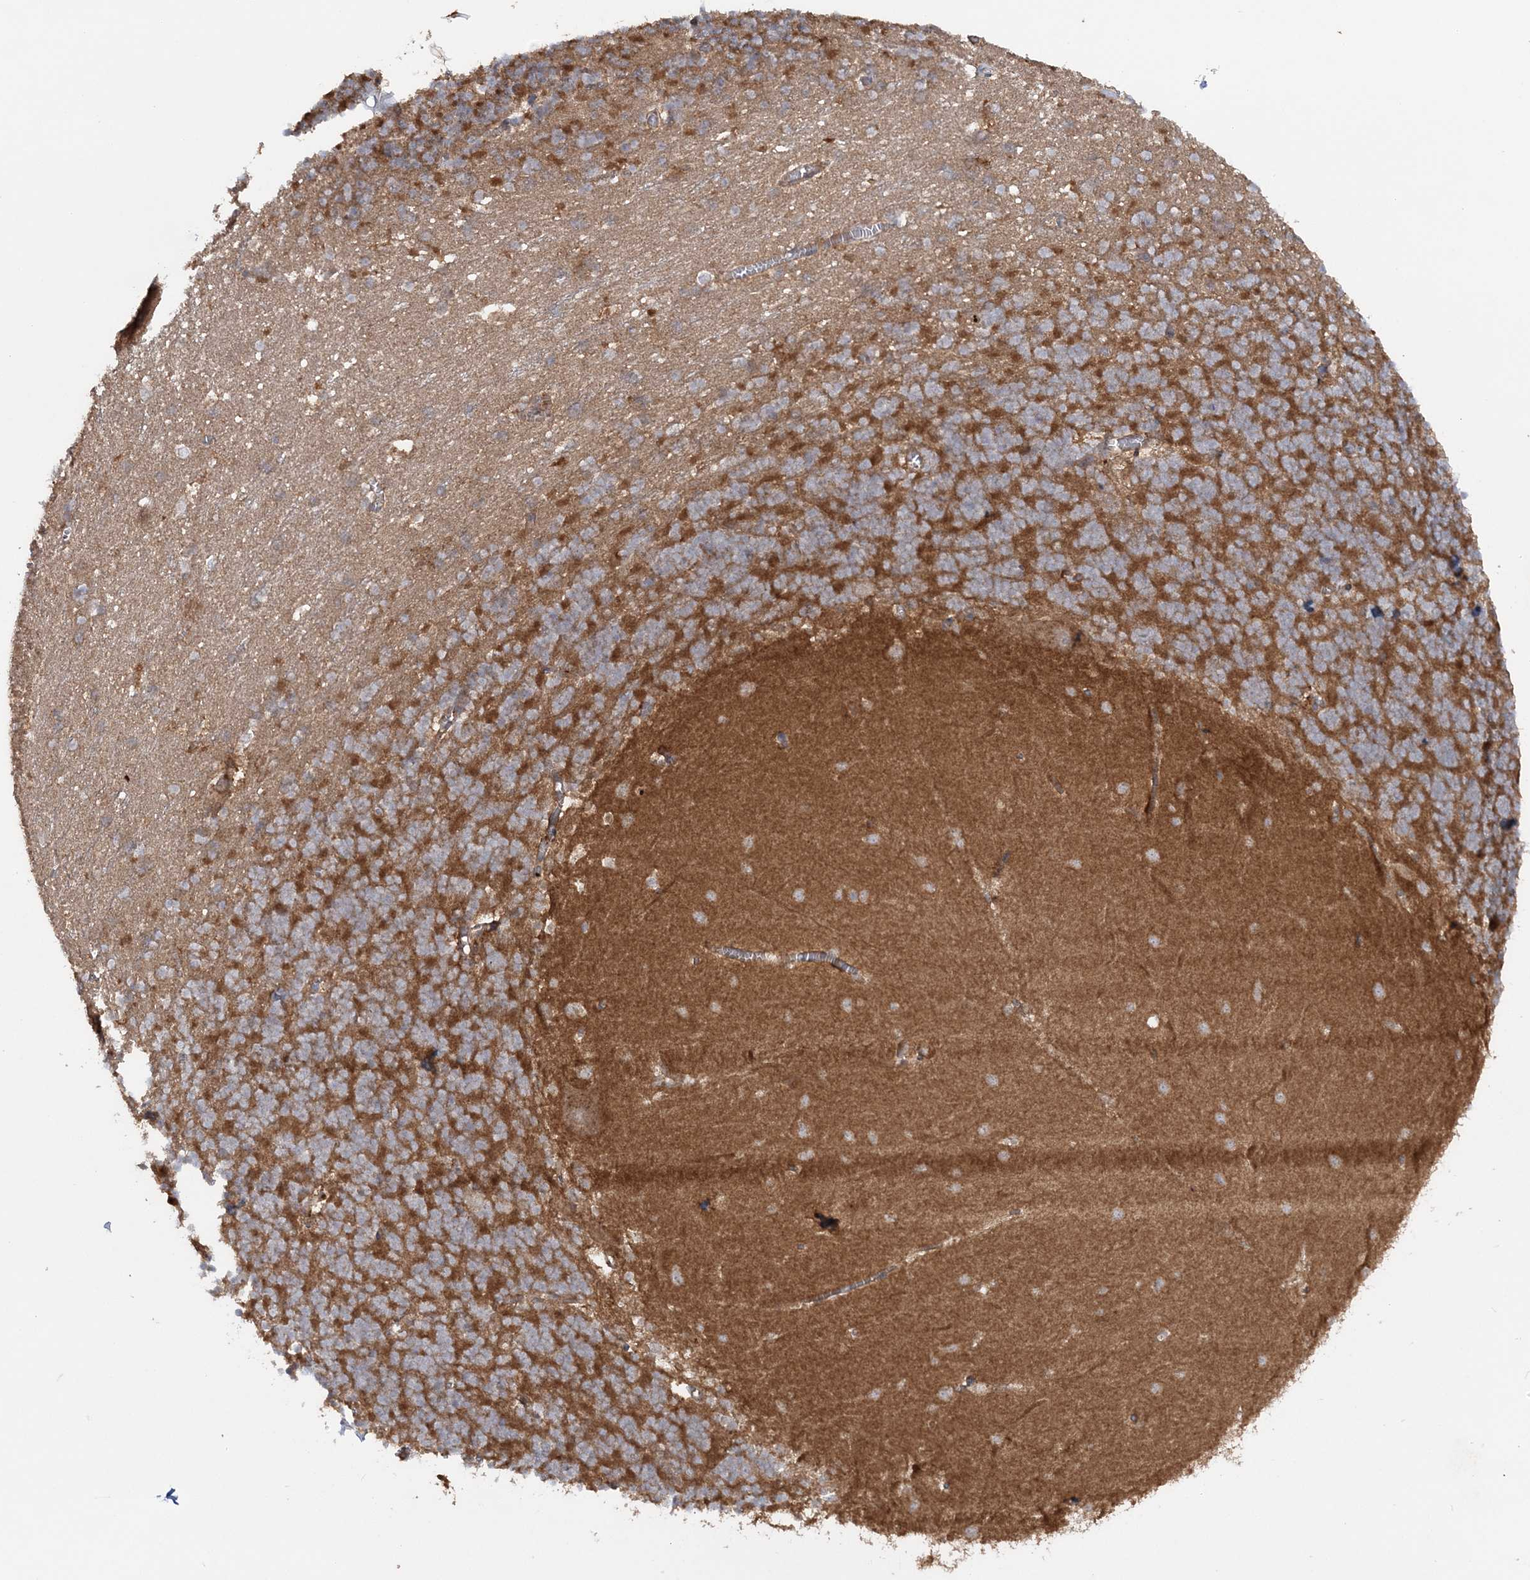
{"staining": {"intensity": "moderate", "quantity": ">75%", "location": "cytoplasmic/membranous"}, "tissue": "cerebellum", "cell_type": "Cells in granular layer", "image_type": "normal", "snomed": [{"axis": "morphology", "description": "Normal tissue, NOS"}, {"axis": "topography", "description": "Cerebellum"}], "caption": "Moderate cytoplasmic/membranous staining is appreciated in approximately >75% of cells in granular layer in unremarkable cerebellum. (DAB (3,3'-diaminobenzidine) IHC, brown staining for protein, blue staining for nuclei).", "gene": "MOCS2", "patient": {"sex": "male", "age": 37}}